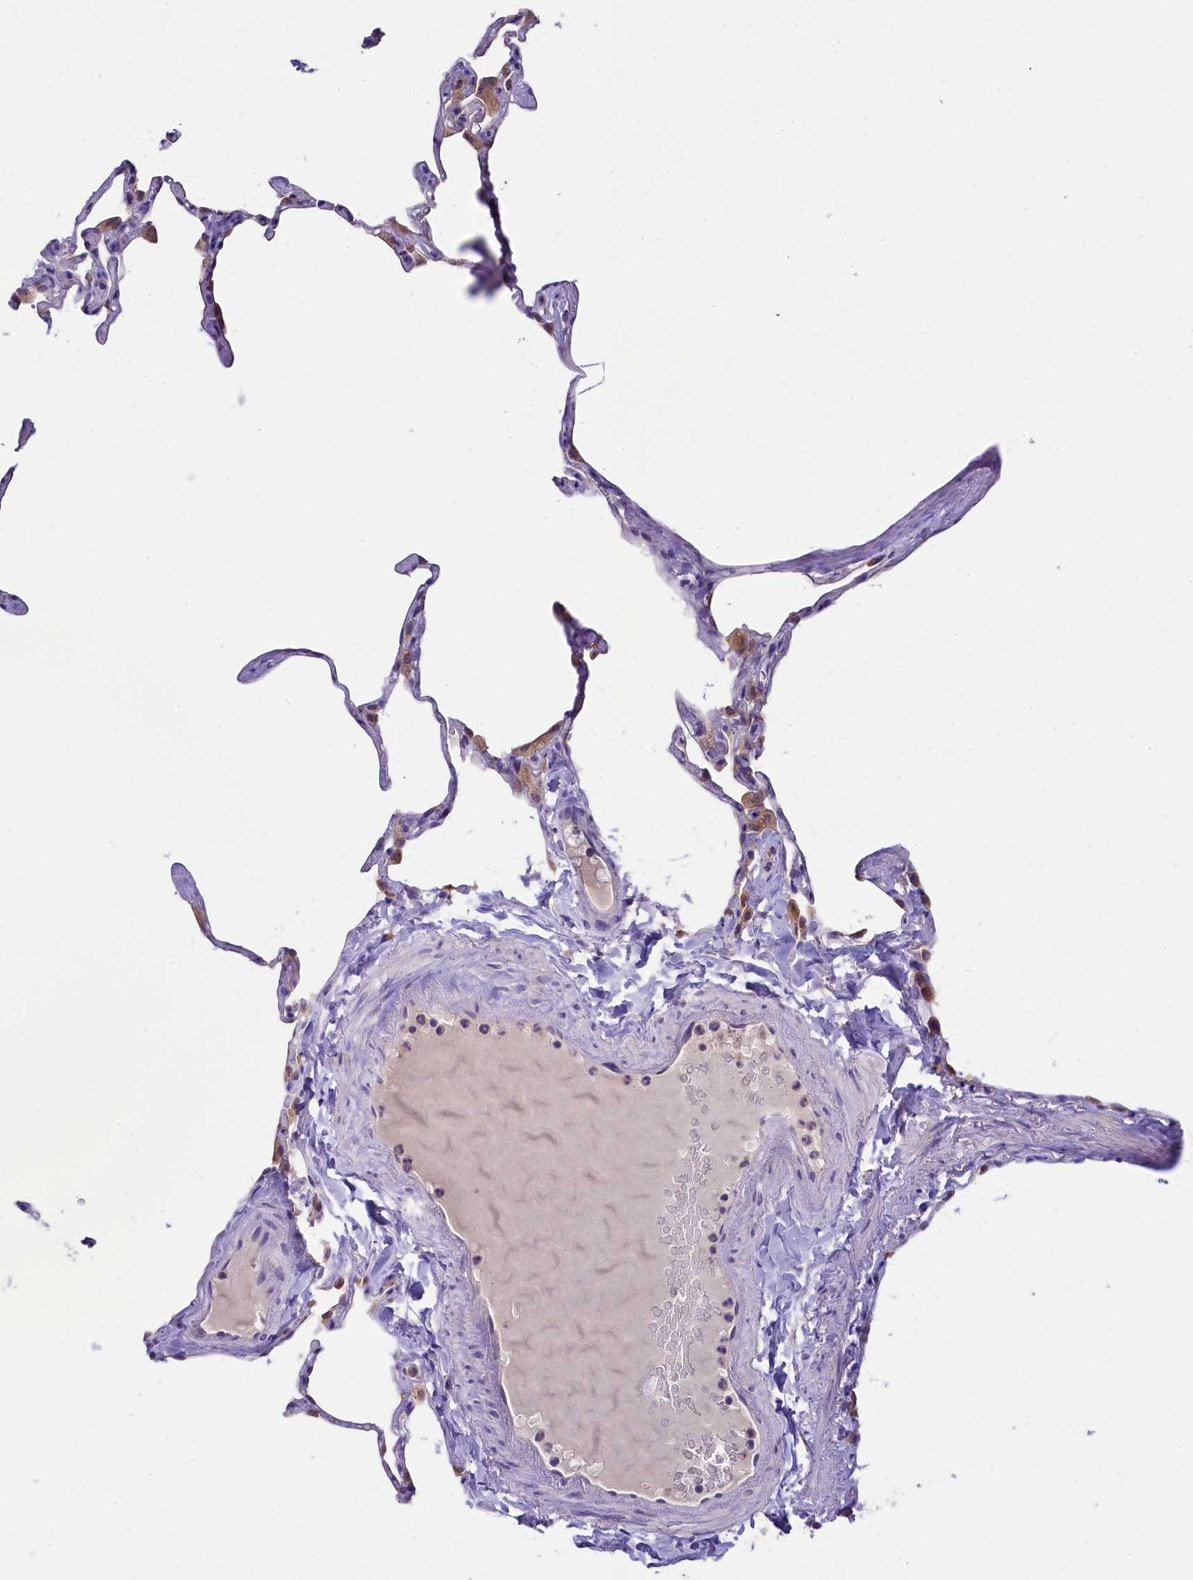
{"staining": {"intensity": "moderate", "quantity": "25%-75%", "location": "nuclear"}, "tissue": "lung", "cell_type": "Alveolar cells", "image_type": "normal", "snomed": [{"axis": "morphology", "description": "Normal tissue, NOS"}, {"axis": "topography", "description": "Lung"}], "caption": "An image showing moderate nuclear positivity in about 25%-75% of alveolar cells in unremarkable lung, as visualized by brown immunohistochemical staining.", "gene": "LARP4", "patient": {"sex": "male", "age": 65}}